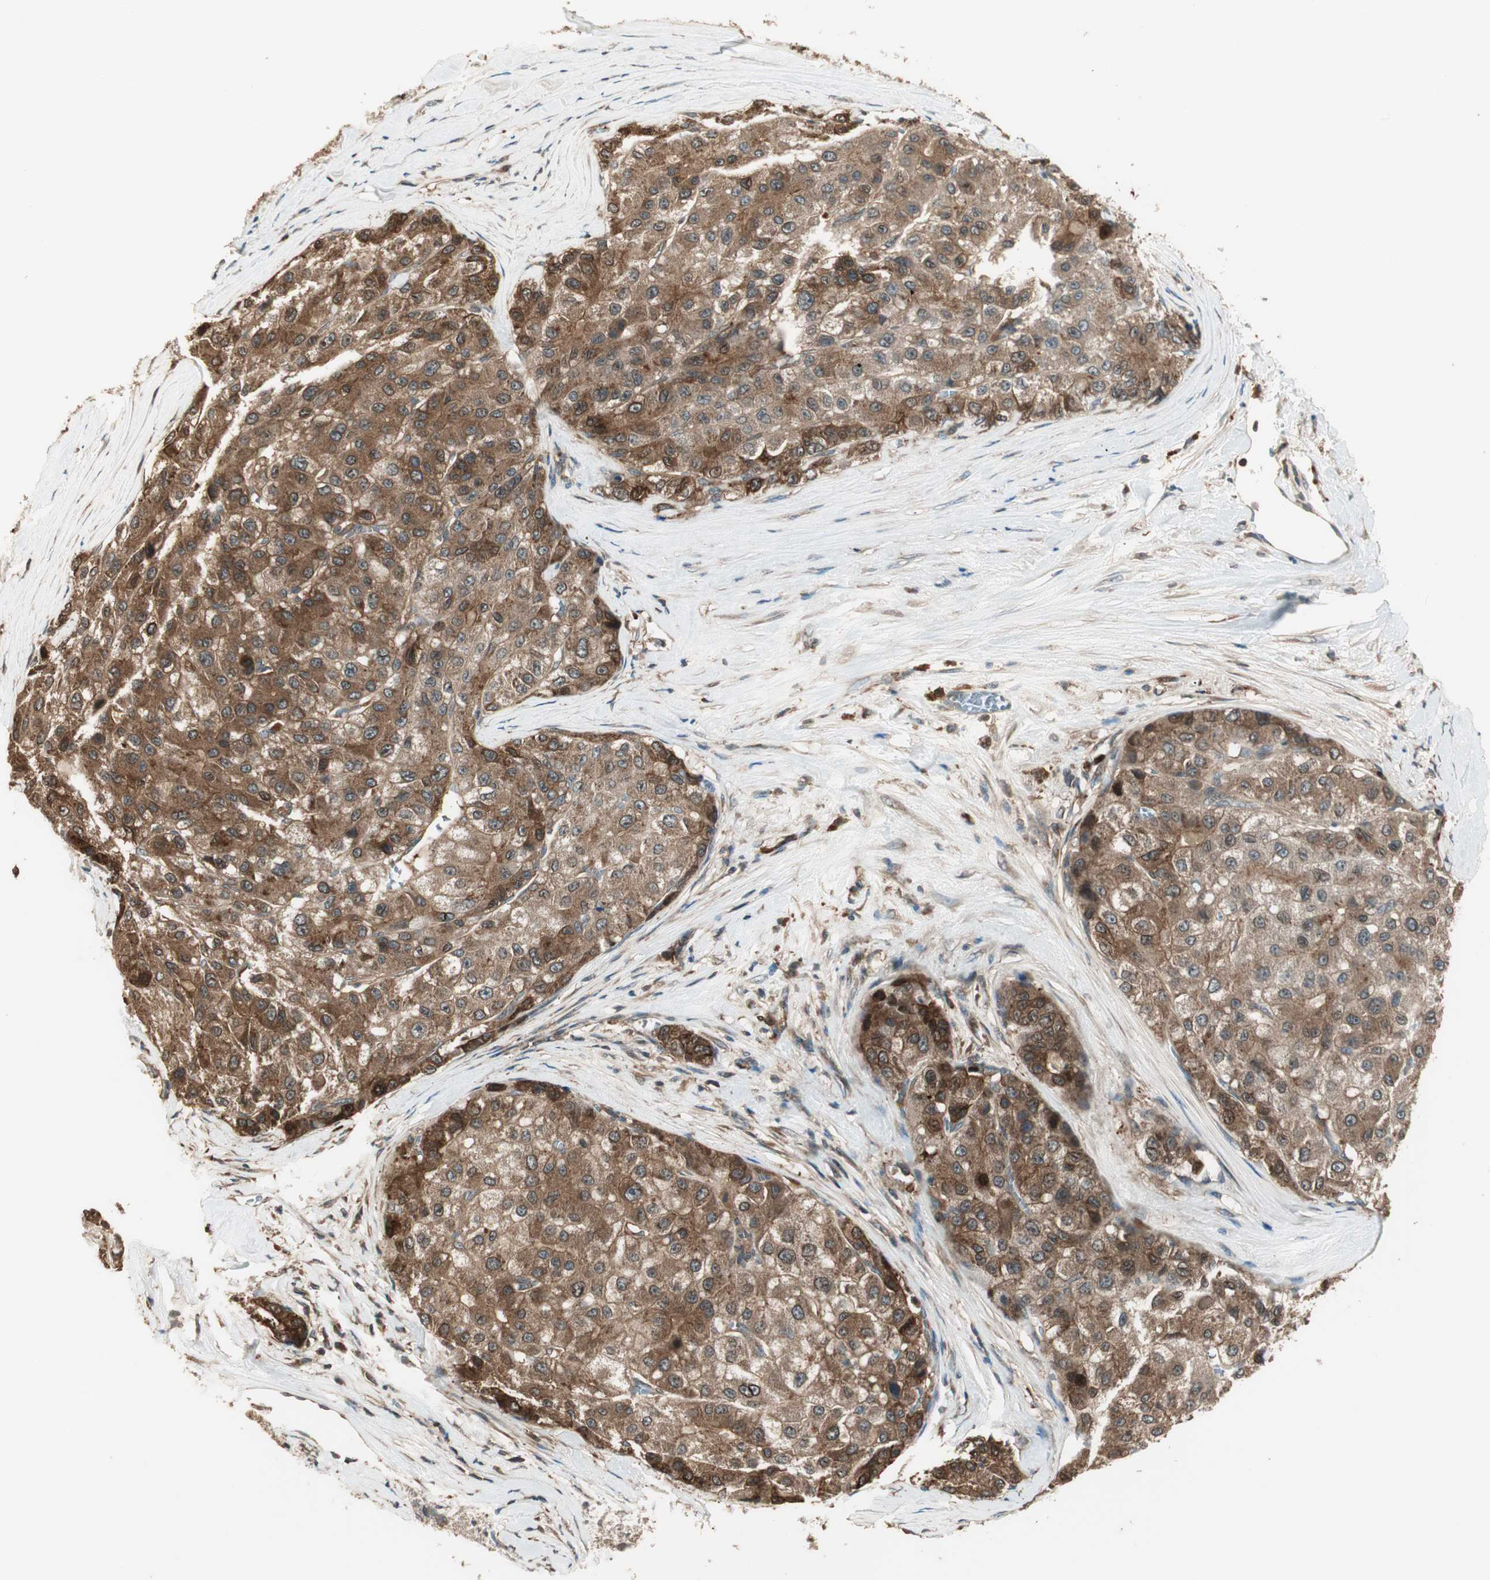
{"staining": {"intensity": "moderate", "quantity": ">75%", "location": "cytoplasmic/membranous"}, "tissue": "liver cancer", "cell_type": "Tumor cells", "image_type": "cancer", "snomed": [{"axis": "morphology", "description": "Carcinoma, Hepatocellular, NOS"}, {"axis": "topography", "description": "Liver"}], "caption": "Tumor cells display moderate cytoplasmic/membranous positivity in approximately >75% of cells in liver cancer (hepatocellular carcinoma).", "gene": "CNOT4", "patient": {"sex": "male", "age": 80}}